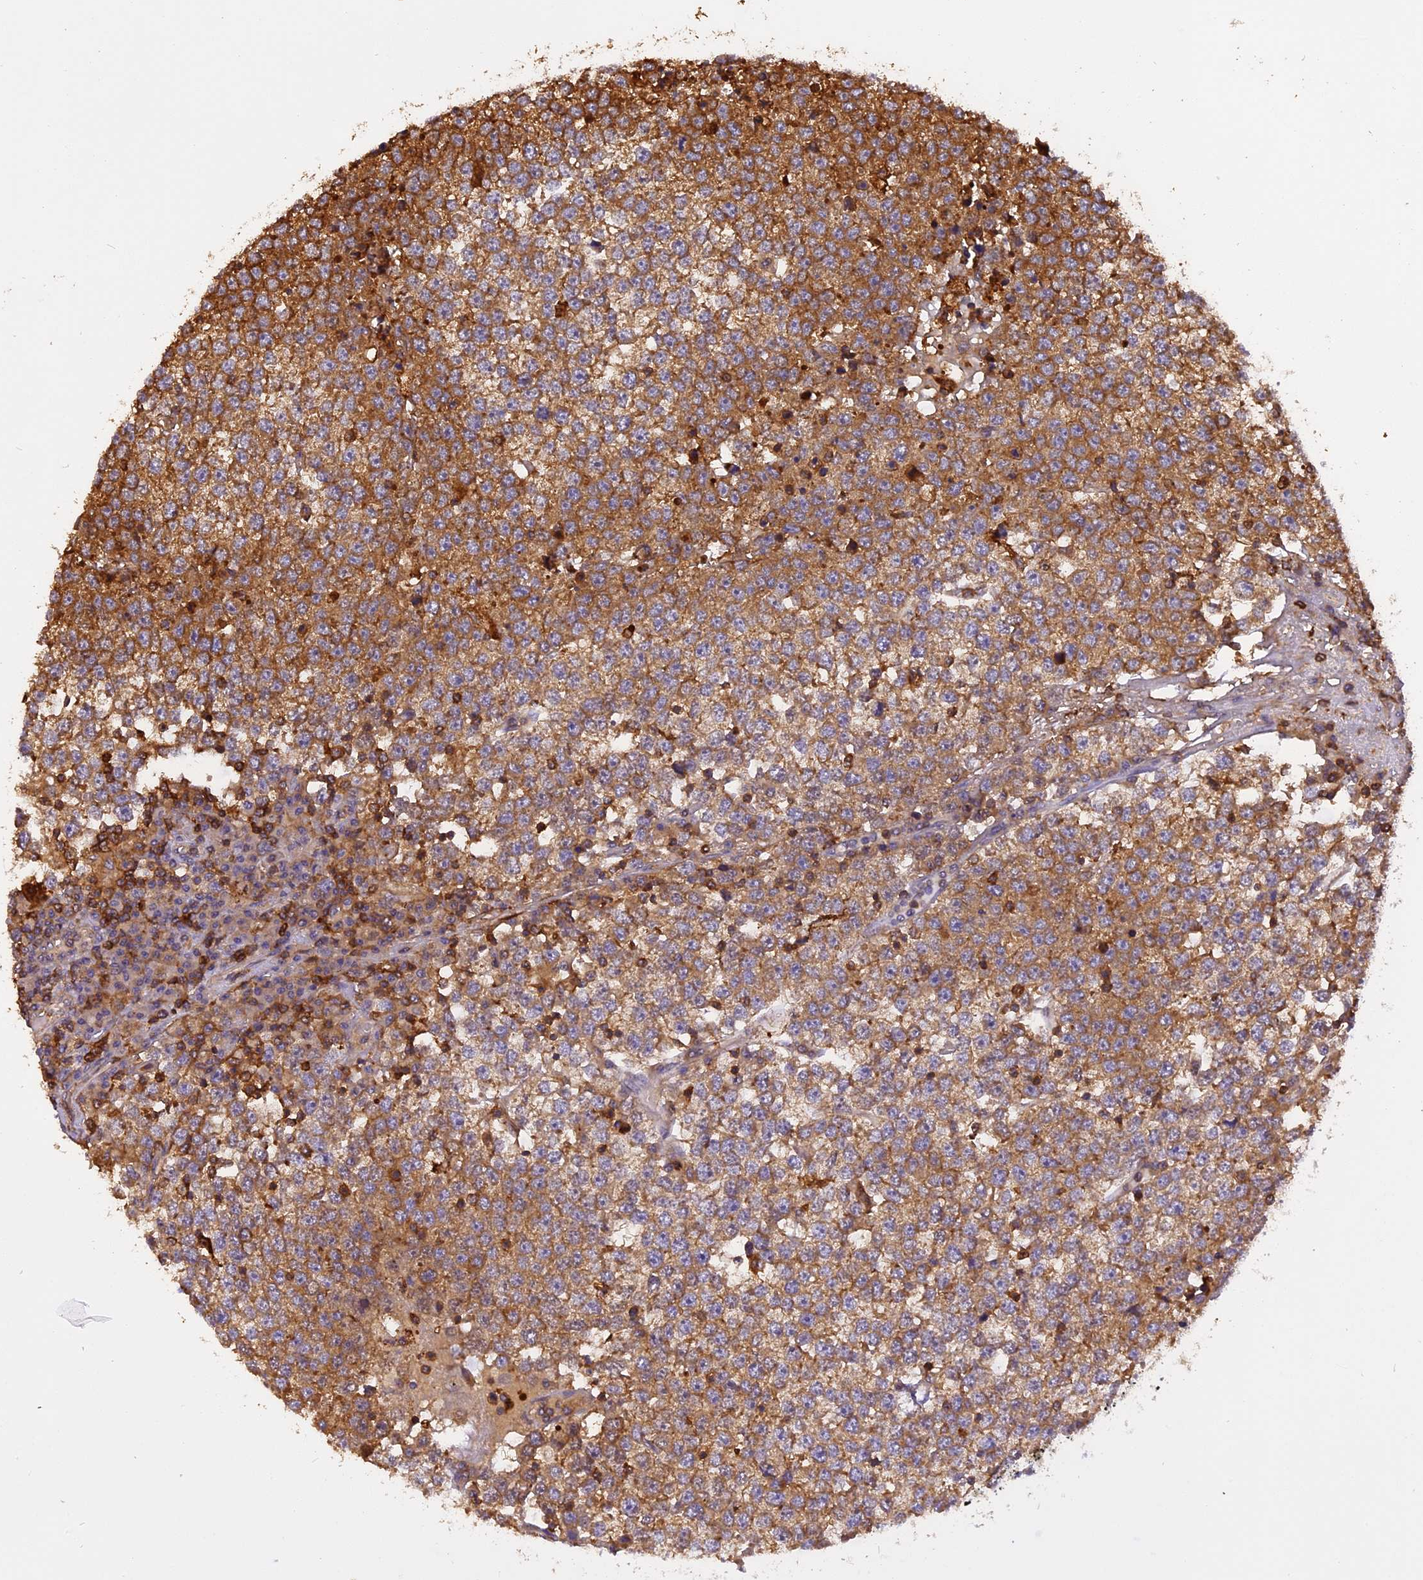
{"staining": {"intensity": "moderate", "quantity": ">75%", "location": "cytoplasmic/membranous"}, "tissue": "testis cancer", "cell_type": "Tumor cells", "image_type": "cancer", "snomed": [{"axis": "morphology", "description": "Seminoma, NOS"}, {"axis": "topography", "description": "Testis"}], "caption": "Testis cancer stained with a brown dye exhibits moderate cytoplasmic/membranous positive staining in approximately >75% of tumor cells.", "gene": "STOML1", "patient": {"sex": "male", "age": 65}}